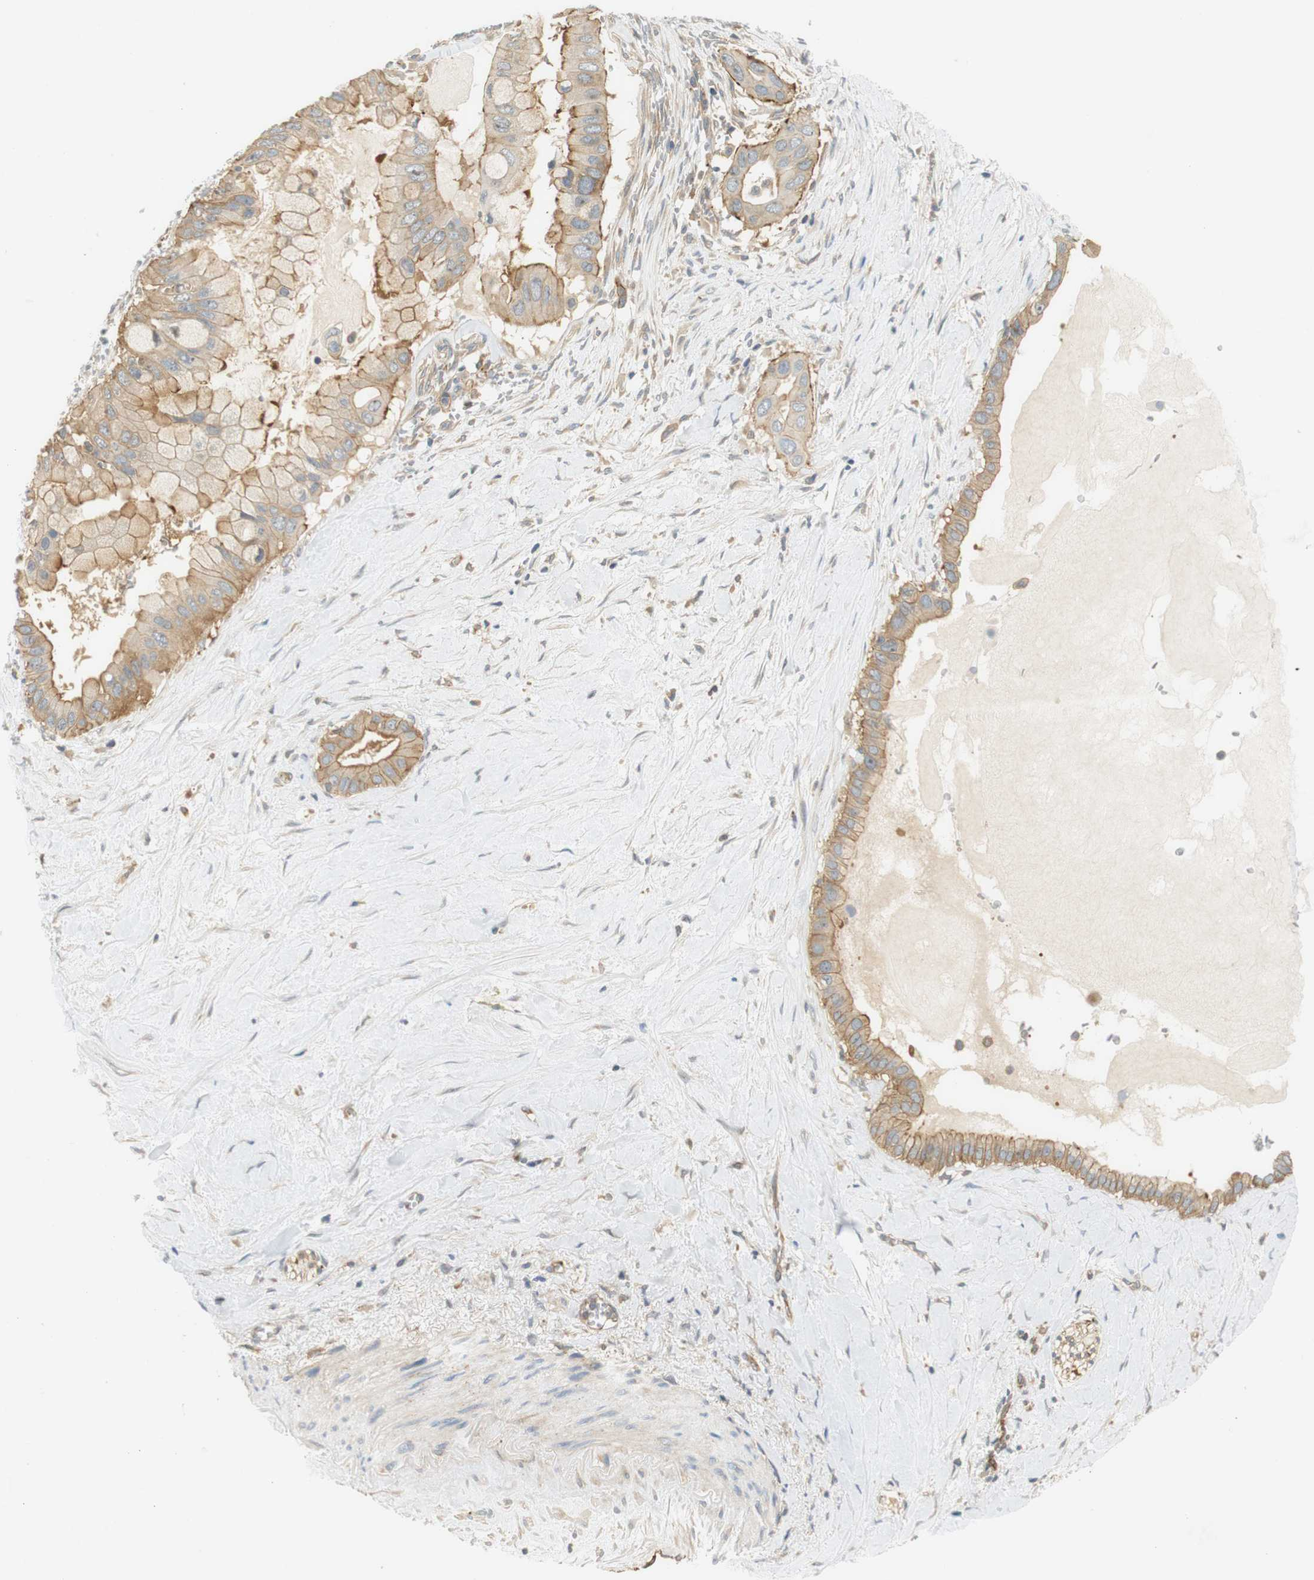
{"staining": {"intensity": "weak", "quantity": ">75%", "location": "cytoplasmic/membranous"}, "tissue": "pancreatic cancer", "cell_type": "Tumor cells", "image_type": "cancer", "snomed": [{"axis": "morphology", "description": "Adenocarcinoma, NOS"}, {"axis": "topography", "description": "Pancreas"}], "caption": "Pancreatic adenocarcinoma was stained to show a protein in brown. There is low levels of weak cytoplasmic/membranous expression in approximately >75% of tumor cells.", "gene": "SH3GLB1", "patient": {"sex": "male", "age": 55}}